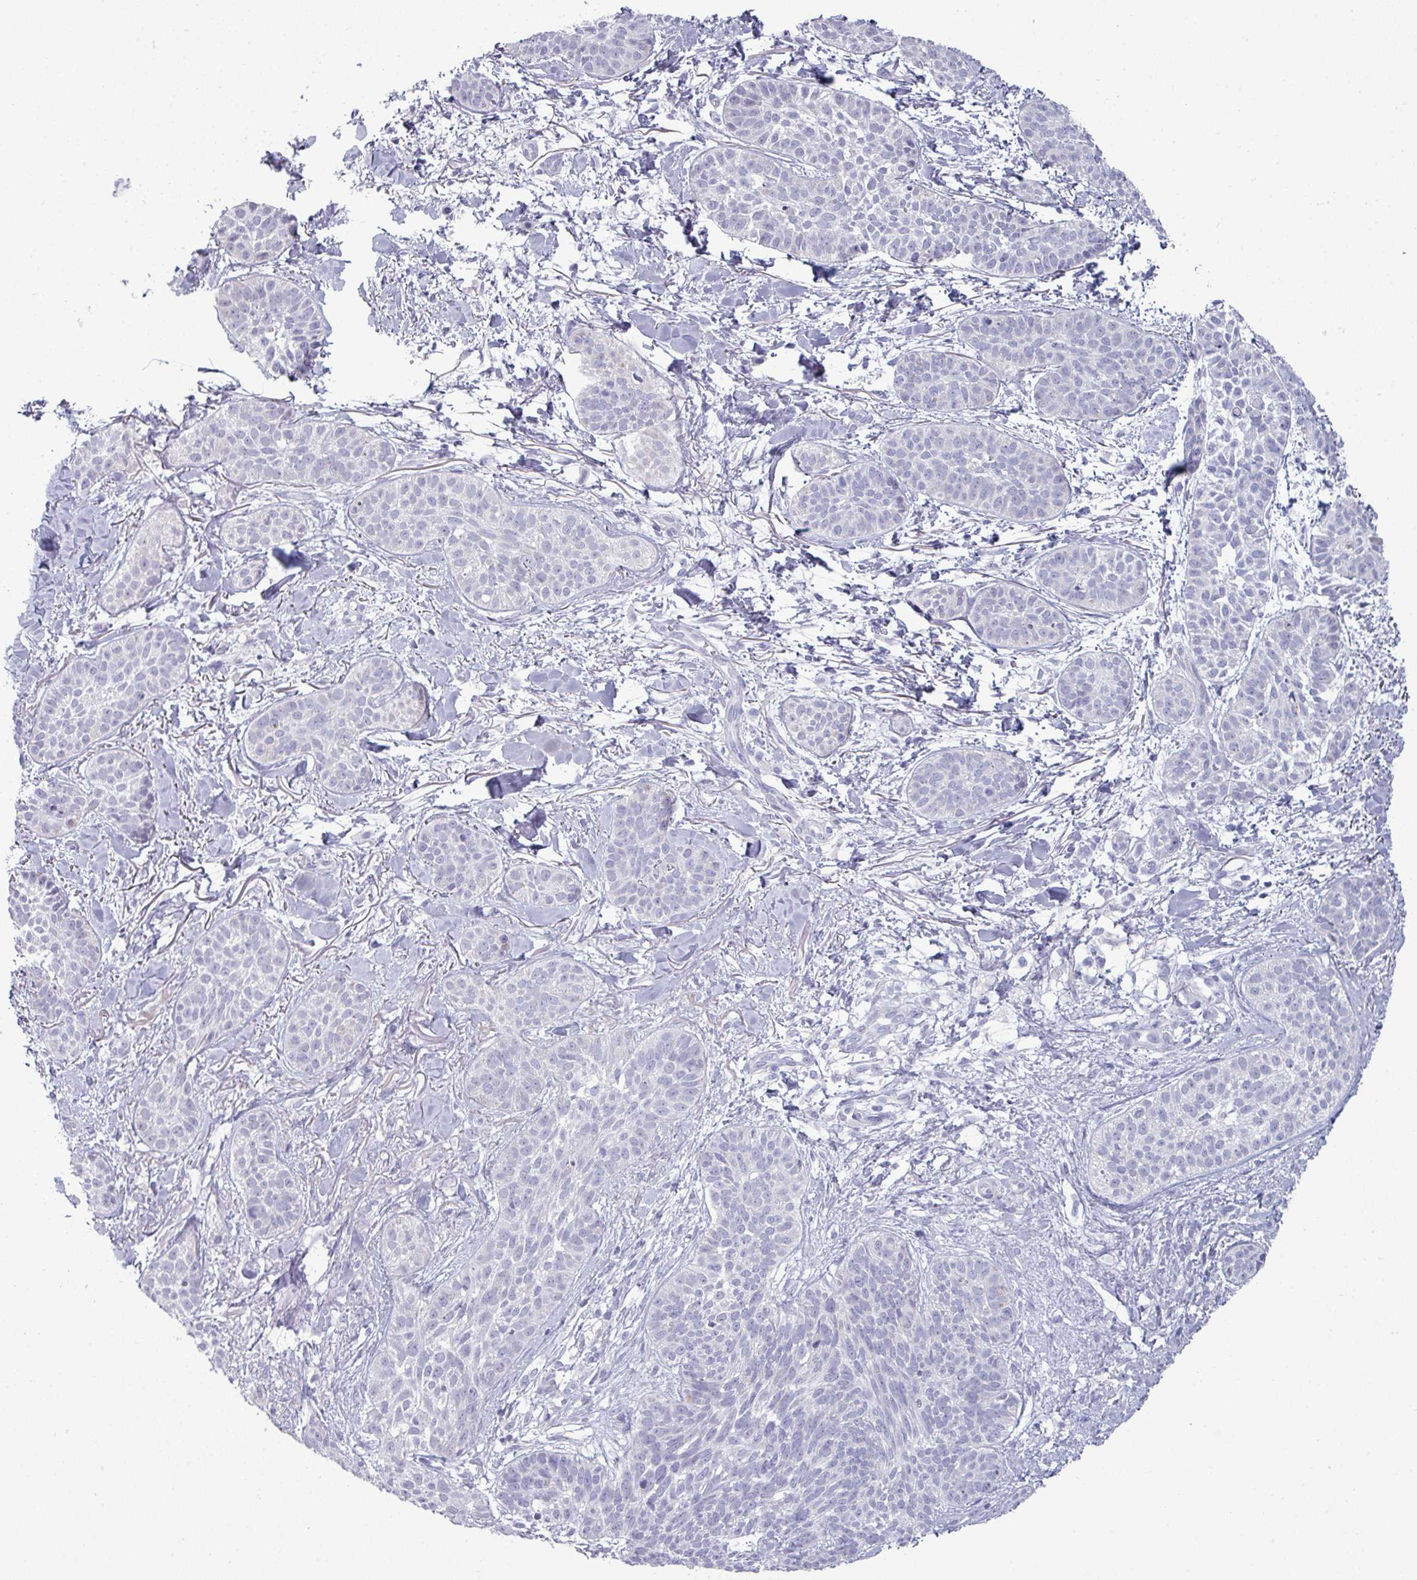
{"staining": {"intensity": "negative", "quantity": "none", "location": "none"}, "tissue": "skin cancer", "cell_type": "Tumor cells", "image_type": "cancer", "snomed": [{"axis": "morphology", "description": "Basal cell carcinoma"}, {"axis": "topography", "description": "Skin"}], "caption": "Tumor cells are negative for brown protein staining in skin cancer (basal cell carcinoma).", "gene": "ZNF615", "patient": {"sex": "male", "age": 52}}